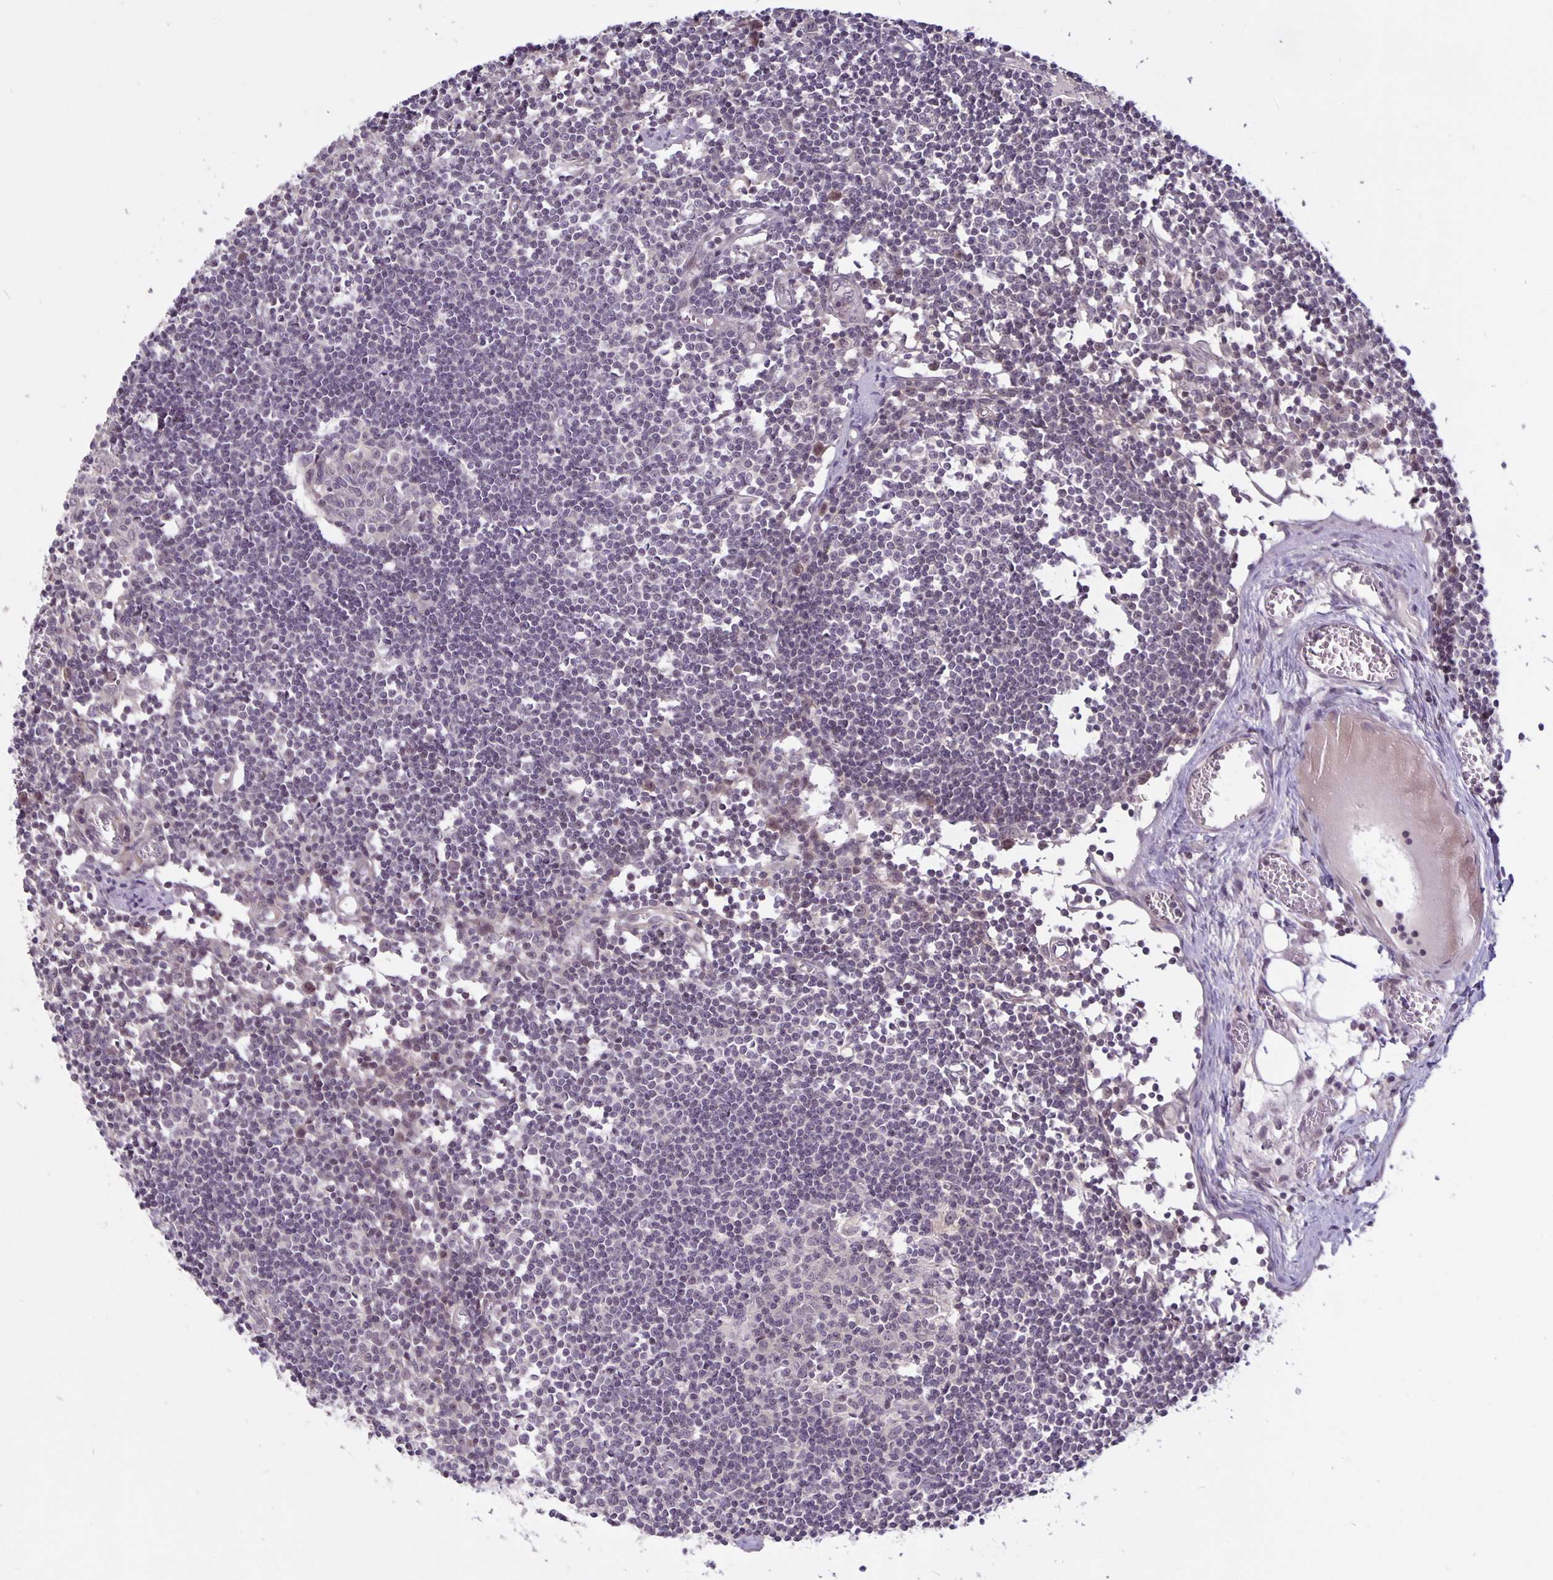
{"staining": {"intensity": "negative", "quantity": "none", "location": "none"}, "tissue": "lymph node", "cell_type": "Germinal center cells", "image_type": "normal", "snomed": [{"axis": "morphology", "description": "Normal tissue, NOS"}, {"axis": "topography", "description": "Lymph node"}], "caption": "Immunohistochemical staining of benign human lymph node demonstrates no significant positivity in germinal center cells. The staining was performed using DAB to visualize the protein expression in brown, while the nuclei were stained in blue with hematoxylin (Magnification: 20x).", "gene": "ARVCF", "patient": {"sex": "female", "age": 11}}